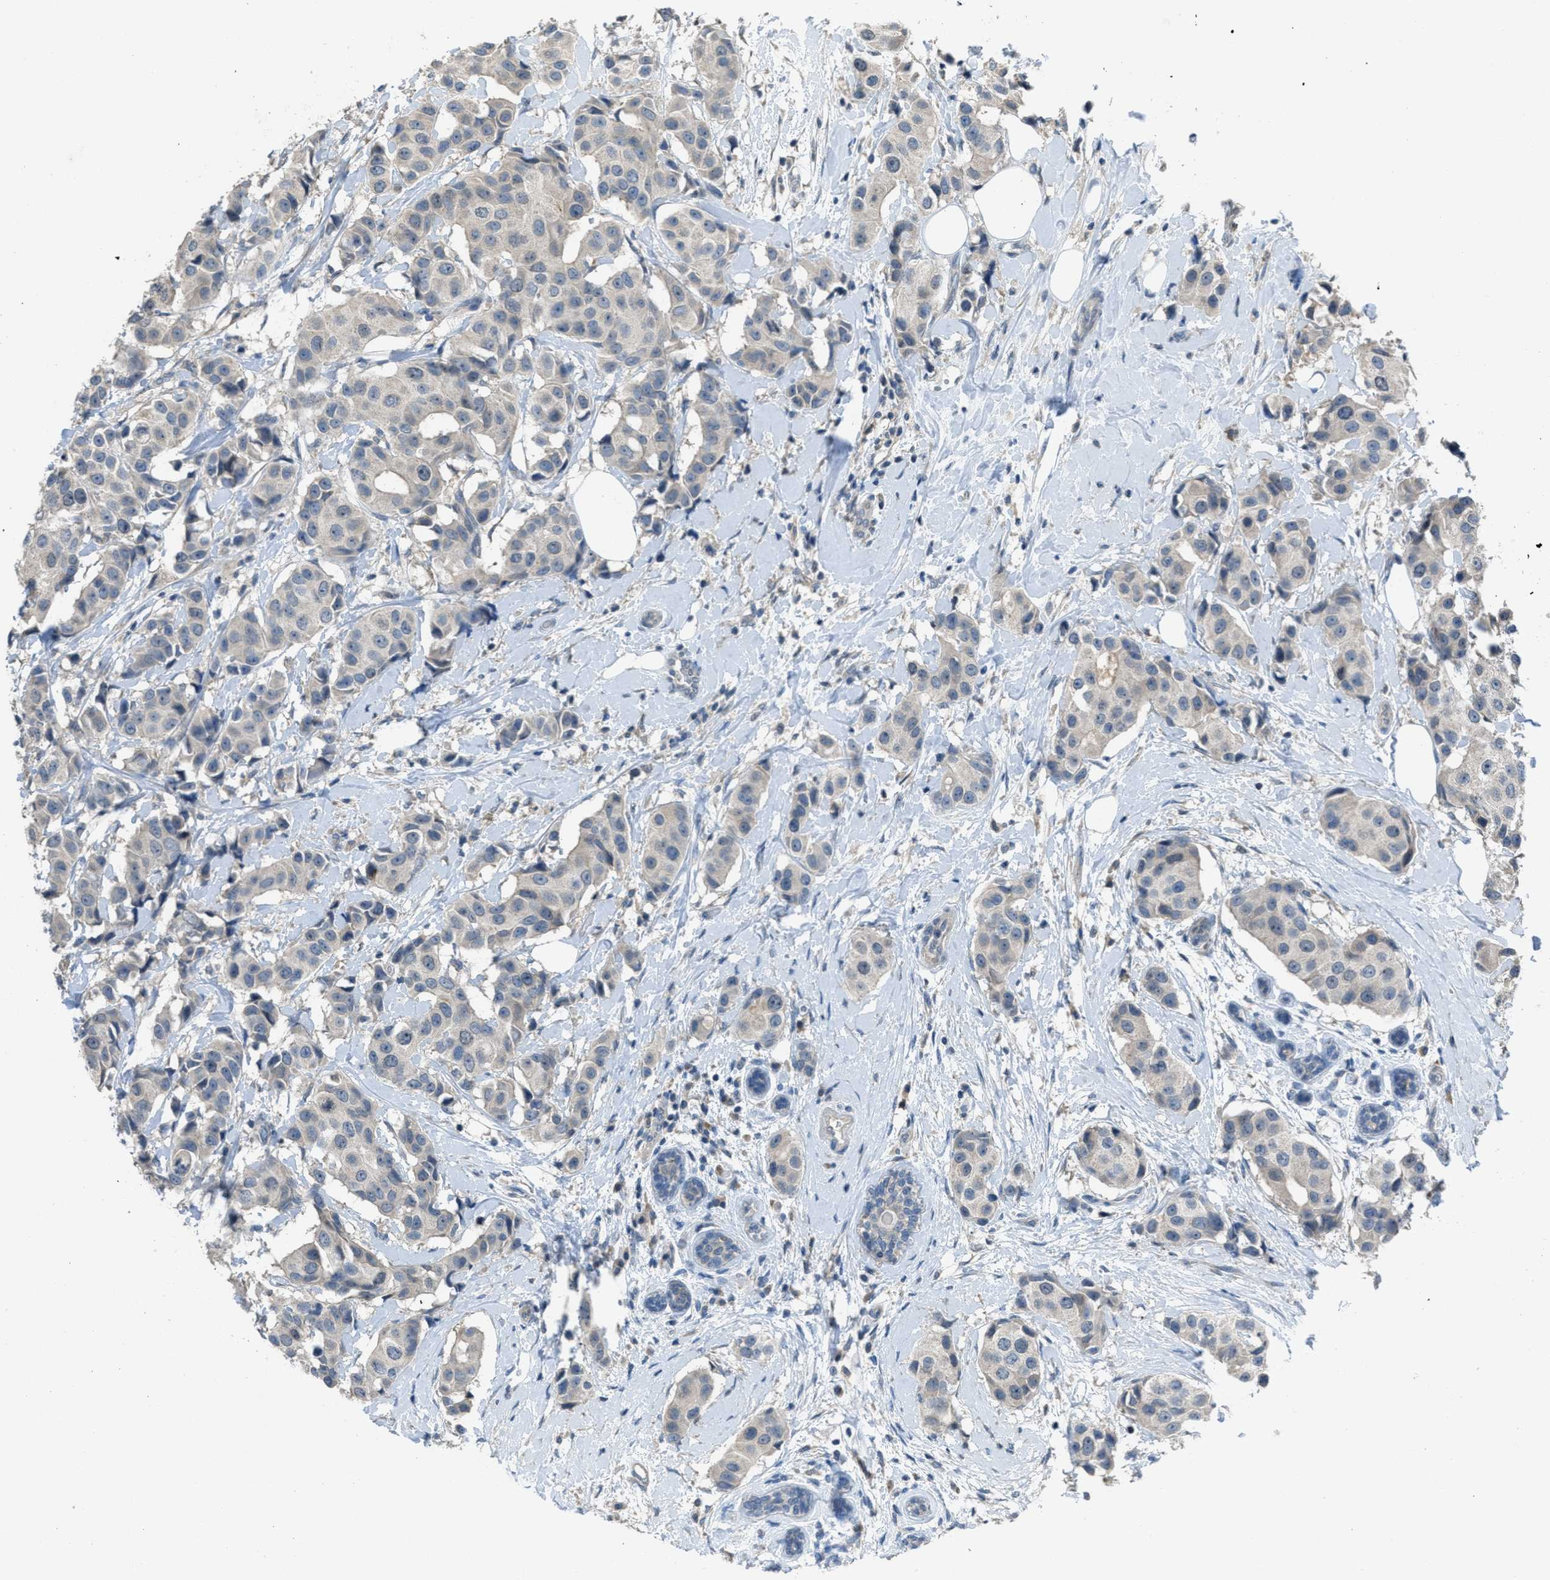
{"staining": {"intensity": "weak", "quantity": "<25%", "location": "cytoplasmic/membranous"}, "tissue": "breast cancer", "cell_type": "Tumor cells", "image_type": "cancer", "snomed": [{"axis": "morphology", "description": "Normal tissue, NOS"}, {"axis": "morphology", "description": "Duct carcinoma"}, {"axis": "topography", "description": "Breast"}], "caption": "The histopathology image displays no significant positivity in tumor cells of breast cancer (invasive ductal carcinoma).", "gene": "MIS18A", "patient": {"sex": "female", "age": 39}}